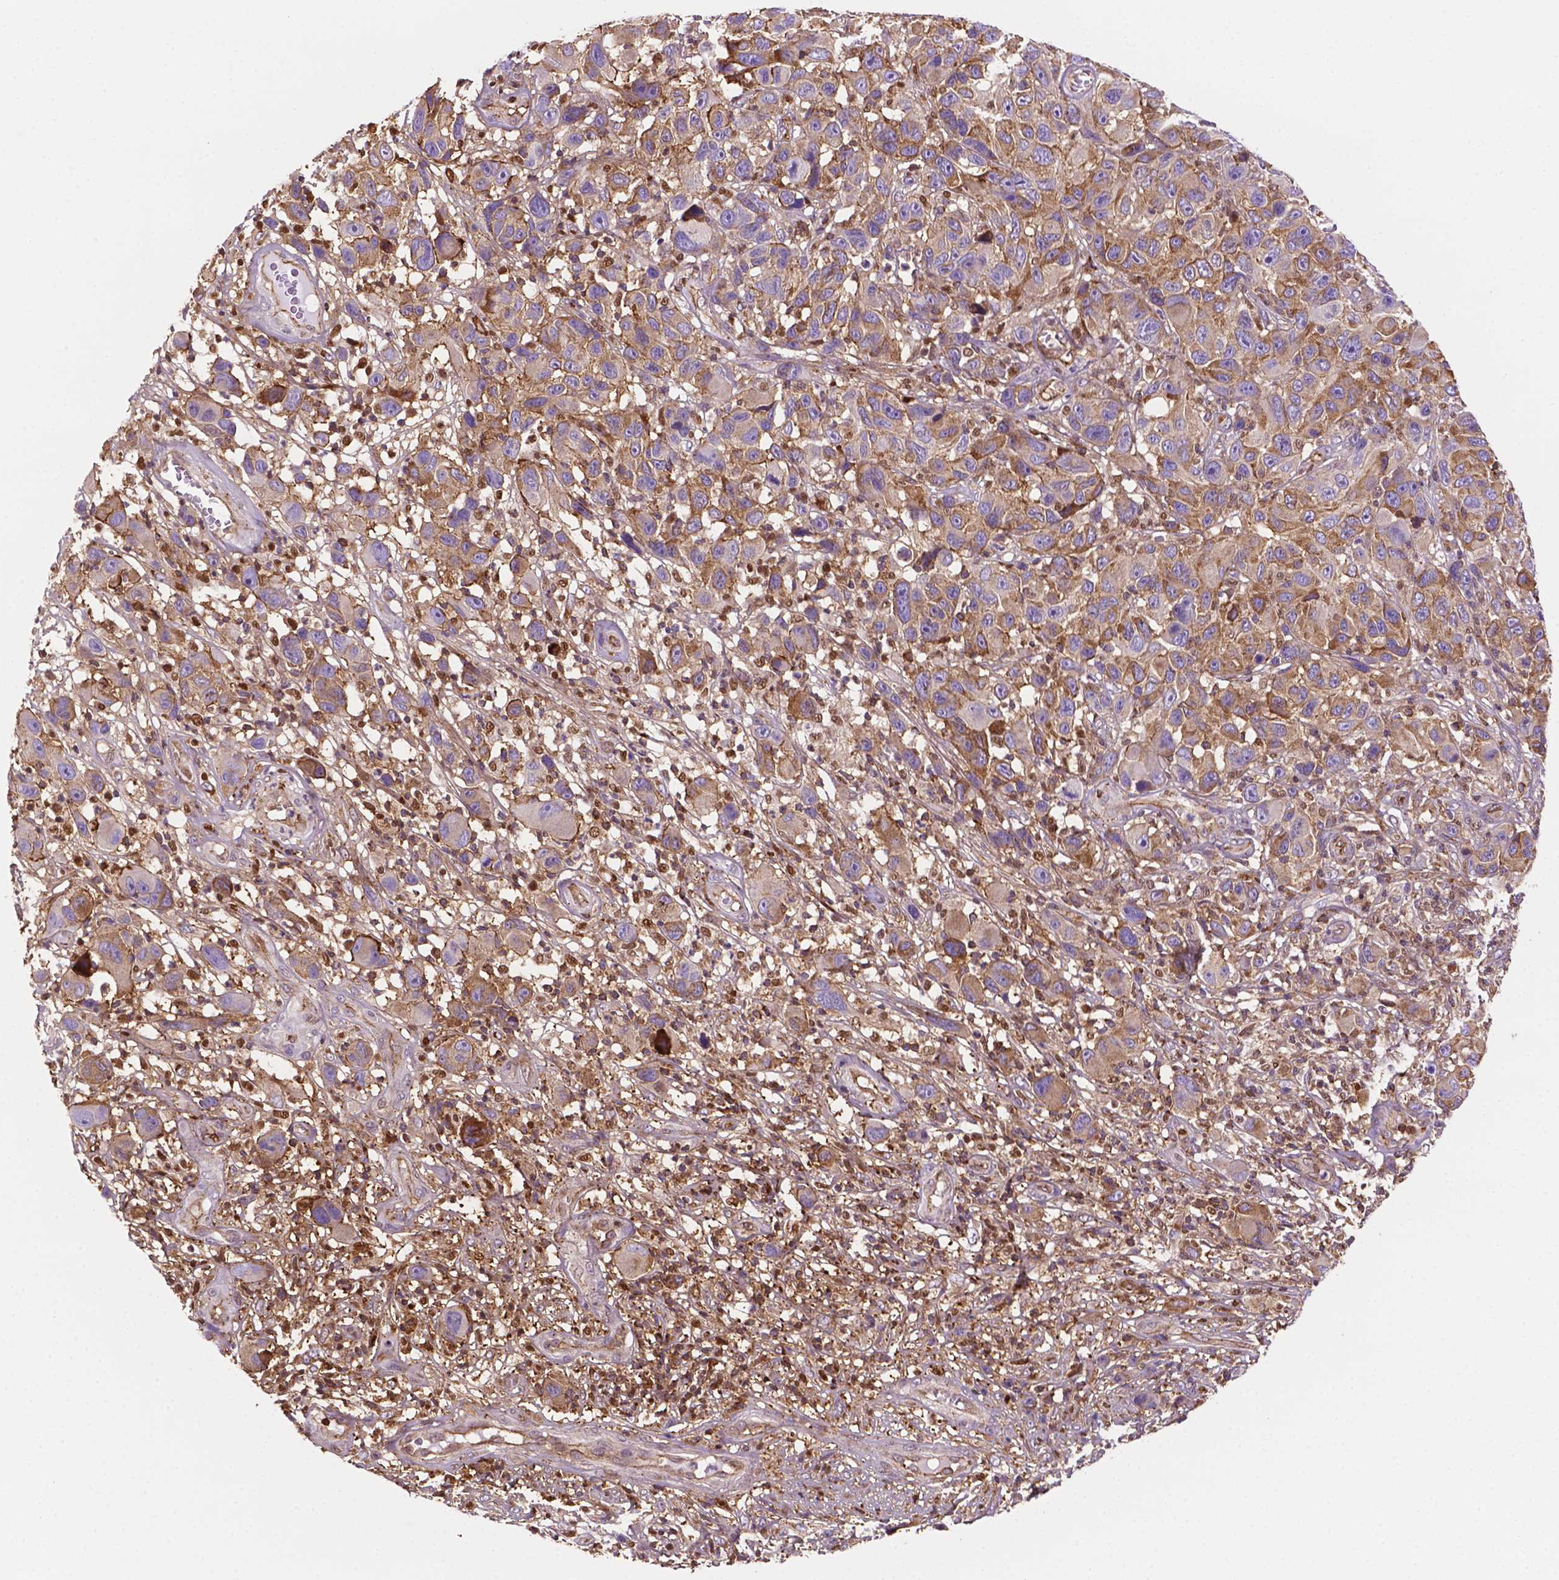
{"staining": {"intensity": "moderate", "quantity": "25%-75%", "location": "cytoplasmic/membranous"}, "tissue": "melanoma", "cell_type": "Tumor cells", "image_type": "cancer", "snomed": [{"axis": "morphology", "description": "Malignant melanoma, NOS"}, {"axis": "topography", "description": "Skin"}], "caption": "This histopathology image reveals immunohistochemistry staining of human malignant melanoma, with medium moderate cytoplasmic/membranous expression in approximately 25%-75% of tumor cells.", "gene": "DCN", "patient": {"sex": "male", "age": 53}}